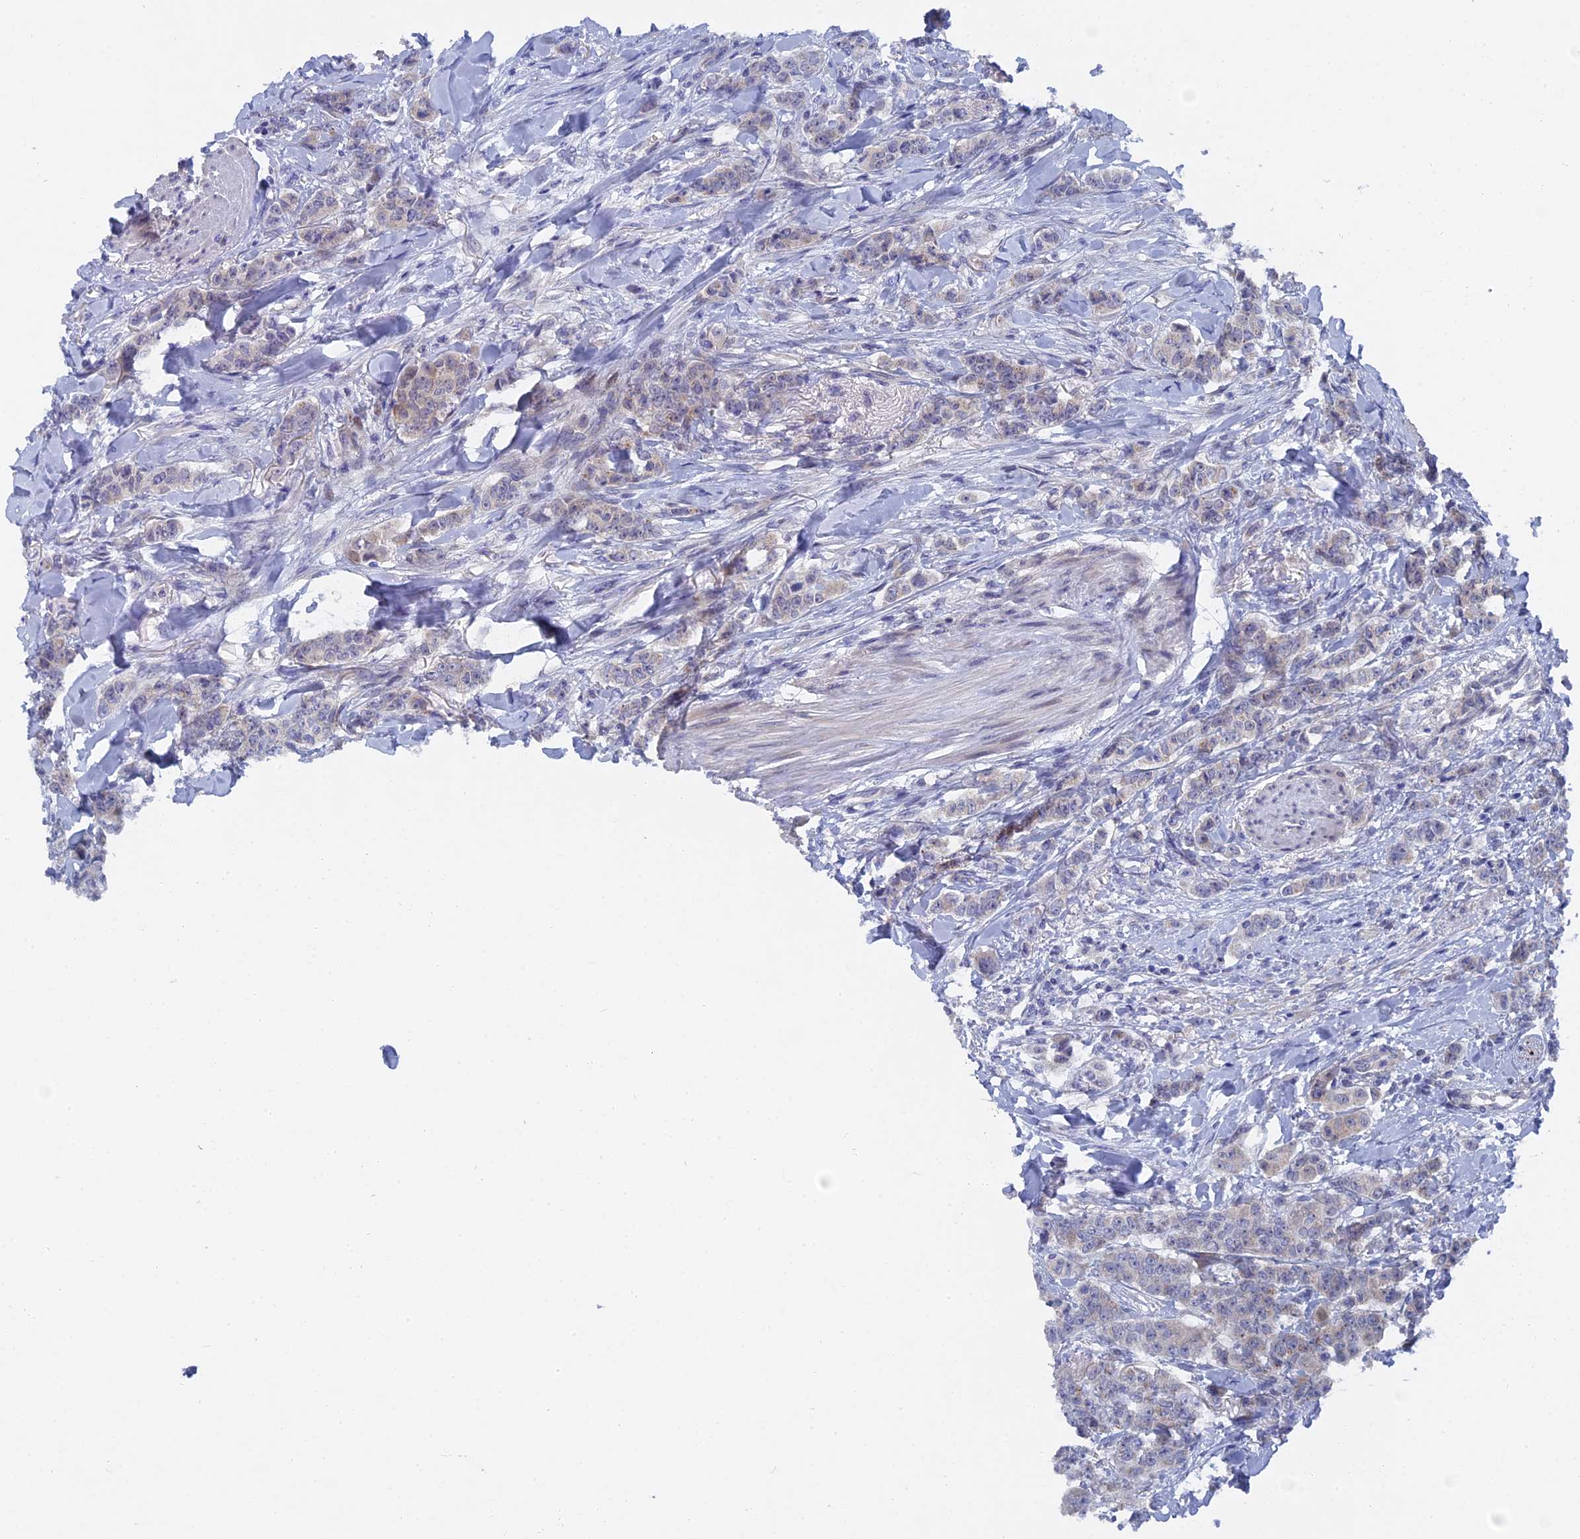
{"staining": {"intensity": "negative", "quantity": "none", "location": "none"}, "tissue": "breast cancer", "cell_type": "Tumor cells", "image_type": "cancer", "snomed": [{"axis": "morphology", "description": "Duct carcinoma"}, {"axis": "topography", "description": "Breast"}], "caption": "This is a photomicrograph of immunohistochemistry (IHC) staining of breast cancer, which shows no staining in tumor cells.", "gene": "TMEM161A", "patient": {"sex": "female", "age": 40}}